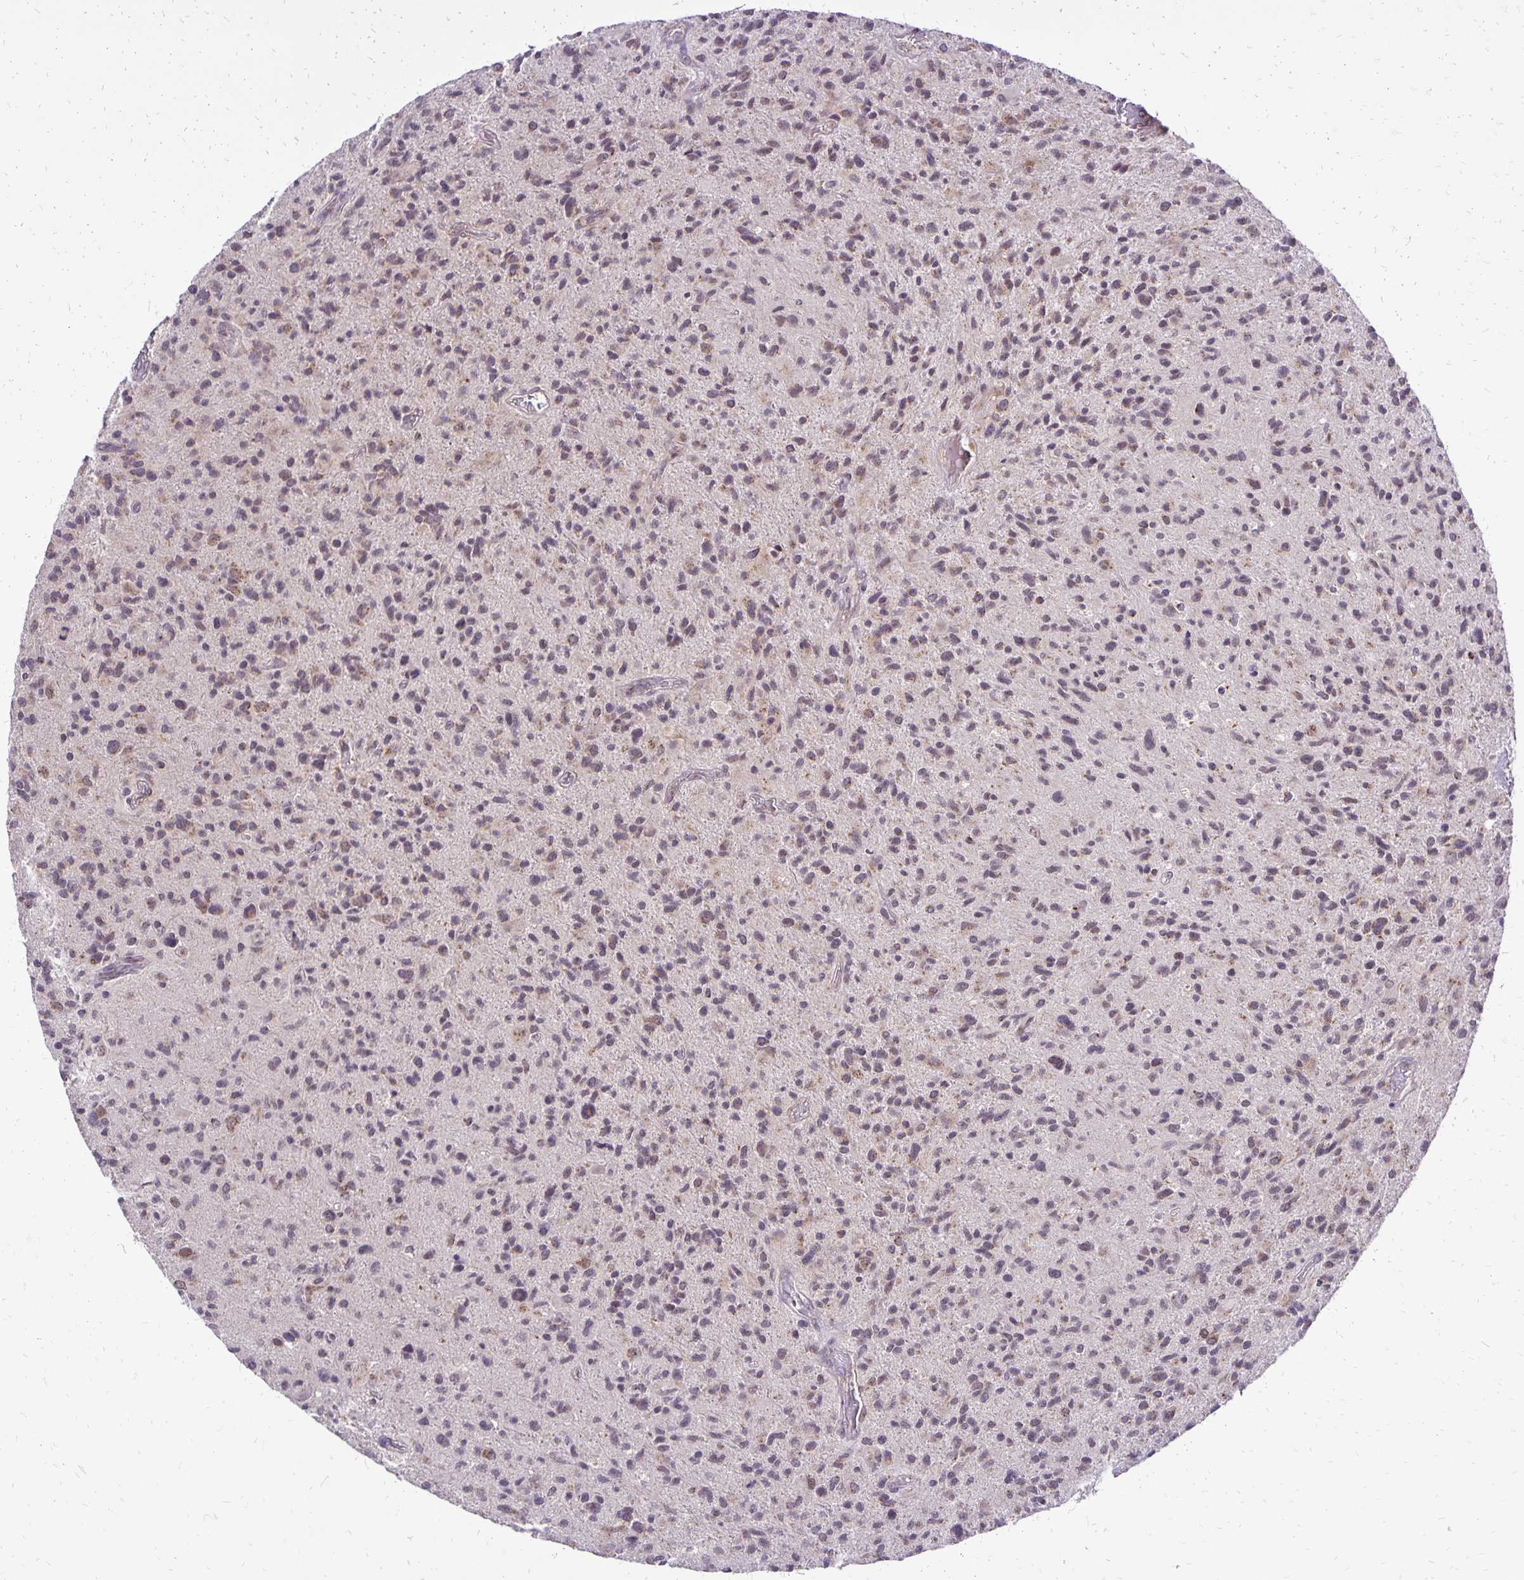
{"staining": {"intensity": "weak", "quantity": "<25%", "location": "cytoplasmic/membranous"}, "tissue": "glioma", "cell_type": "Tumor cells", "image_type": "cancer", "snomed": [{"axis": "morphology", "description": "Glioma, malignant, High grade"}, {"axis": "topography", "description": "Brain"}], "caption": "There is no significant positivity in tumor cells of malignant glioma (high-grade). (DAB (3,3'-diaminobenzidine) IHC visualized using brightfield microscopy, high magnification).", "gene": "GOLGA5", "patient": {"sex": "female", "age": 70}}